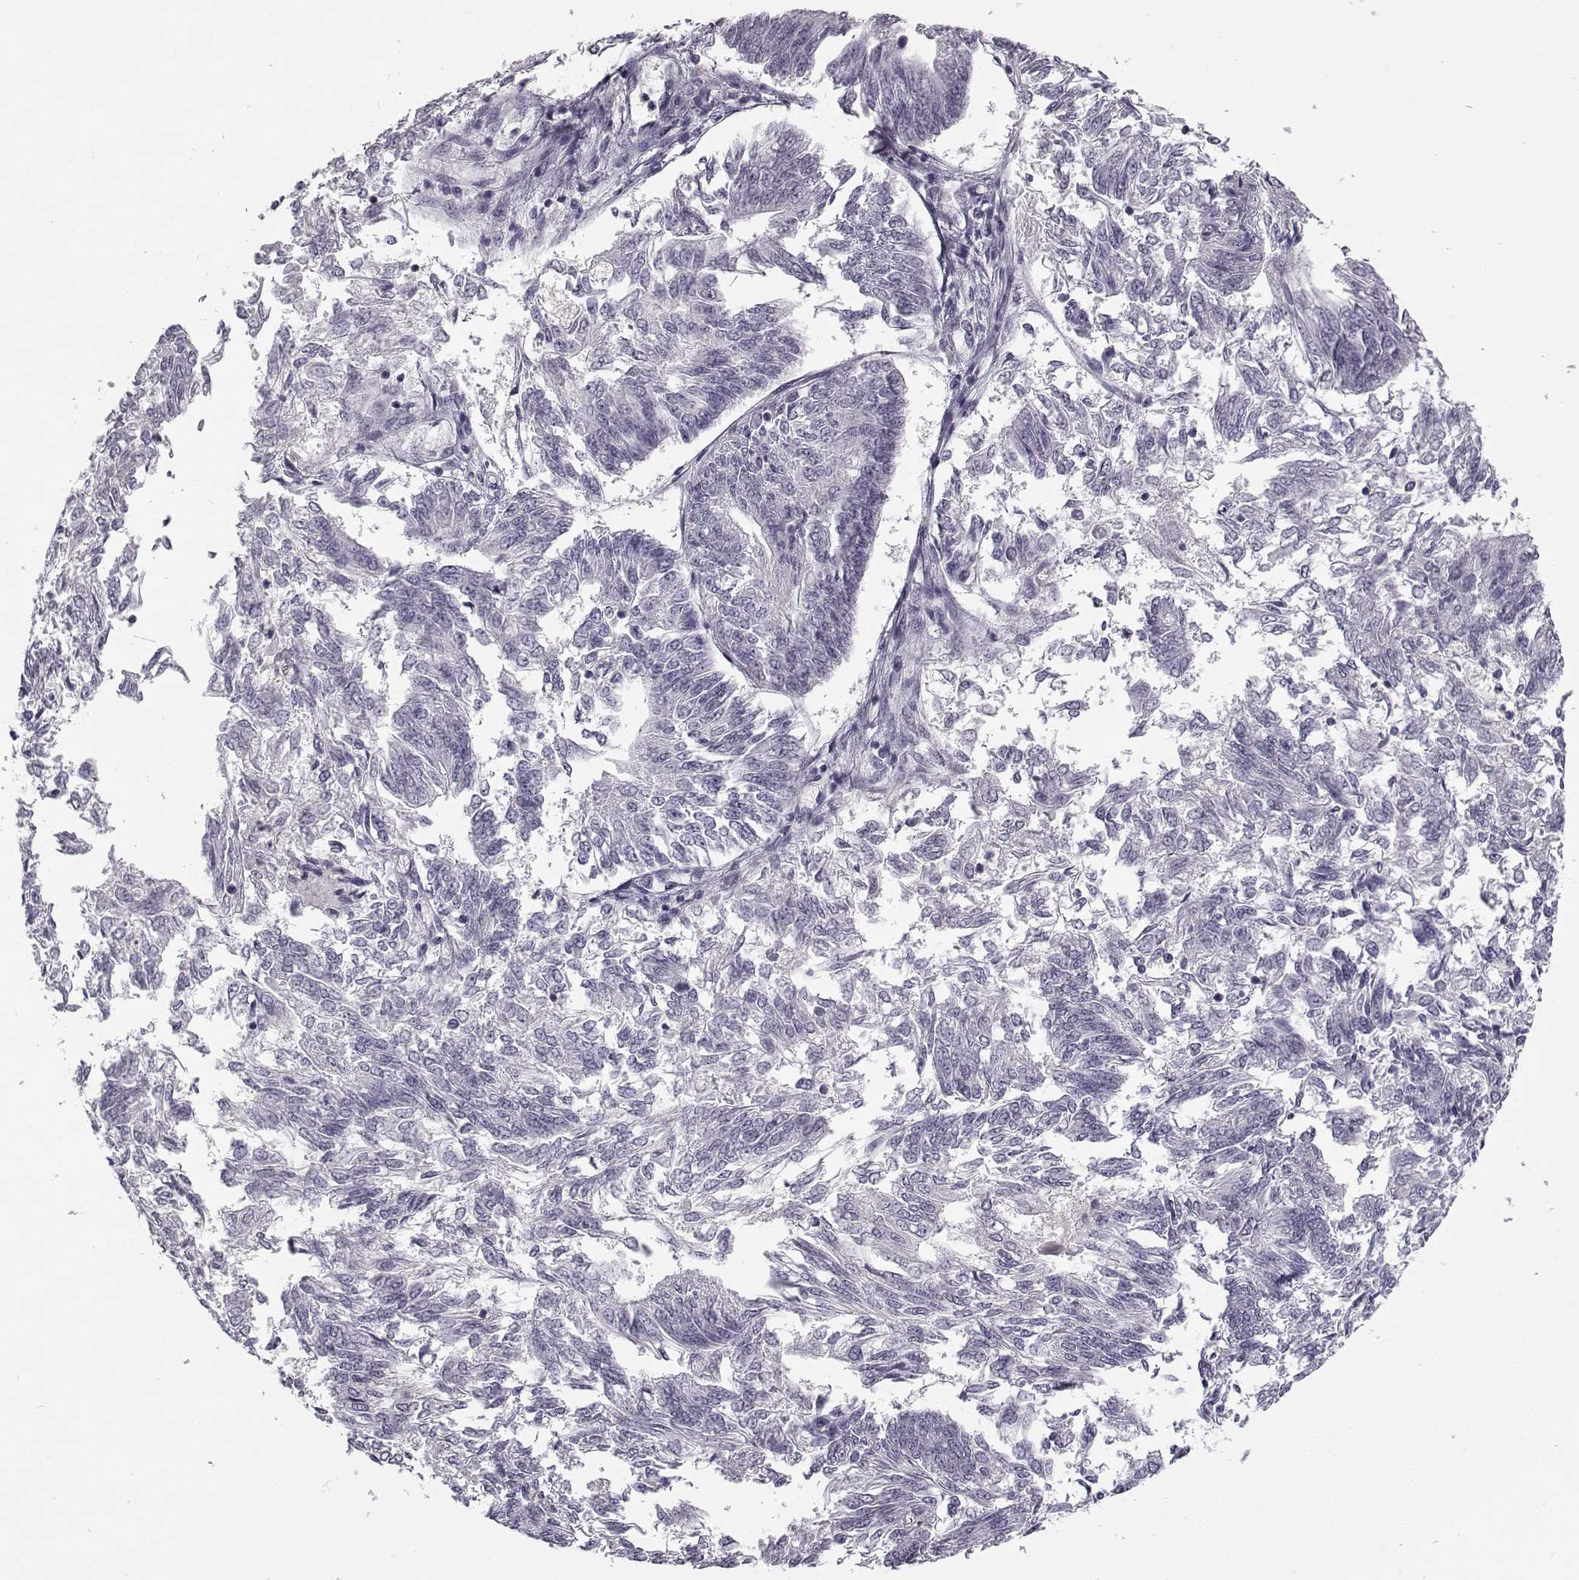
{"staining": {"intensity": "negative", "quantity": "none", "location": "none"}, "tissue": "endometrial cancer", "cell_type": "Tumor cells", "image_type": "cancer", "snomed": [{"axis": "morphology", "description": "Adenocarcinoma, NOS"}, {"axis": "topography", "description": "Endometrium"}], "caption": "Tumor cells are negative for protein expression in human adenocarcinoma (endometrial).", "gene": "SNCA", "patient": {"sex": "female", "age": 58}}